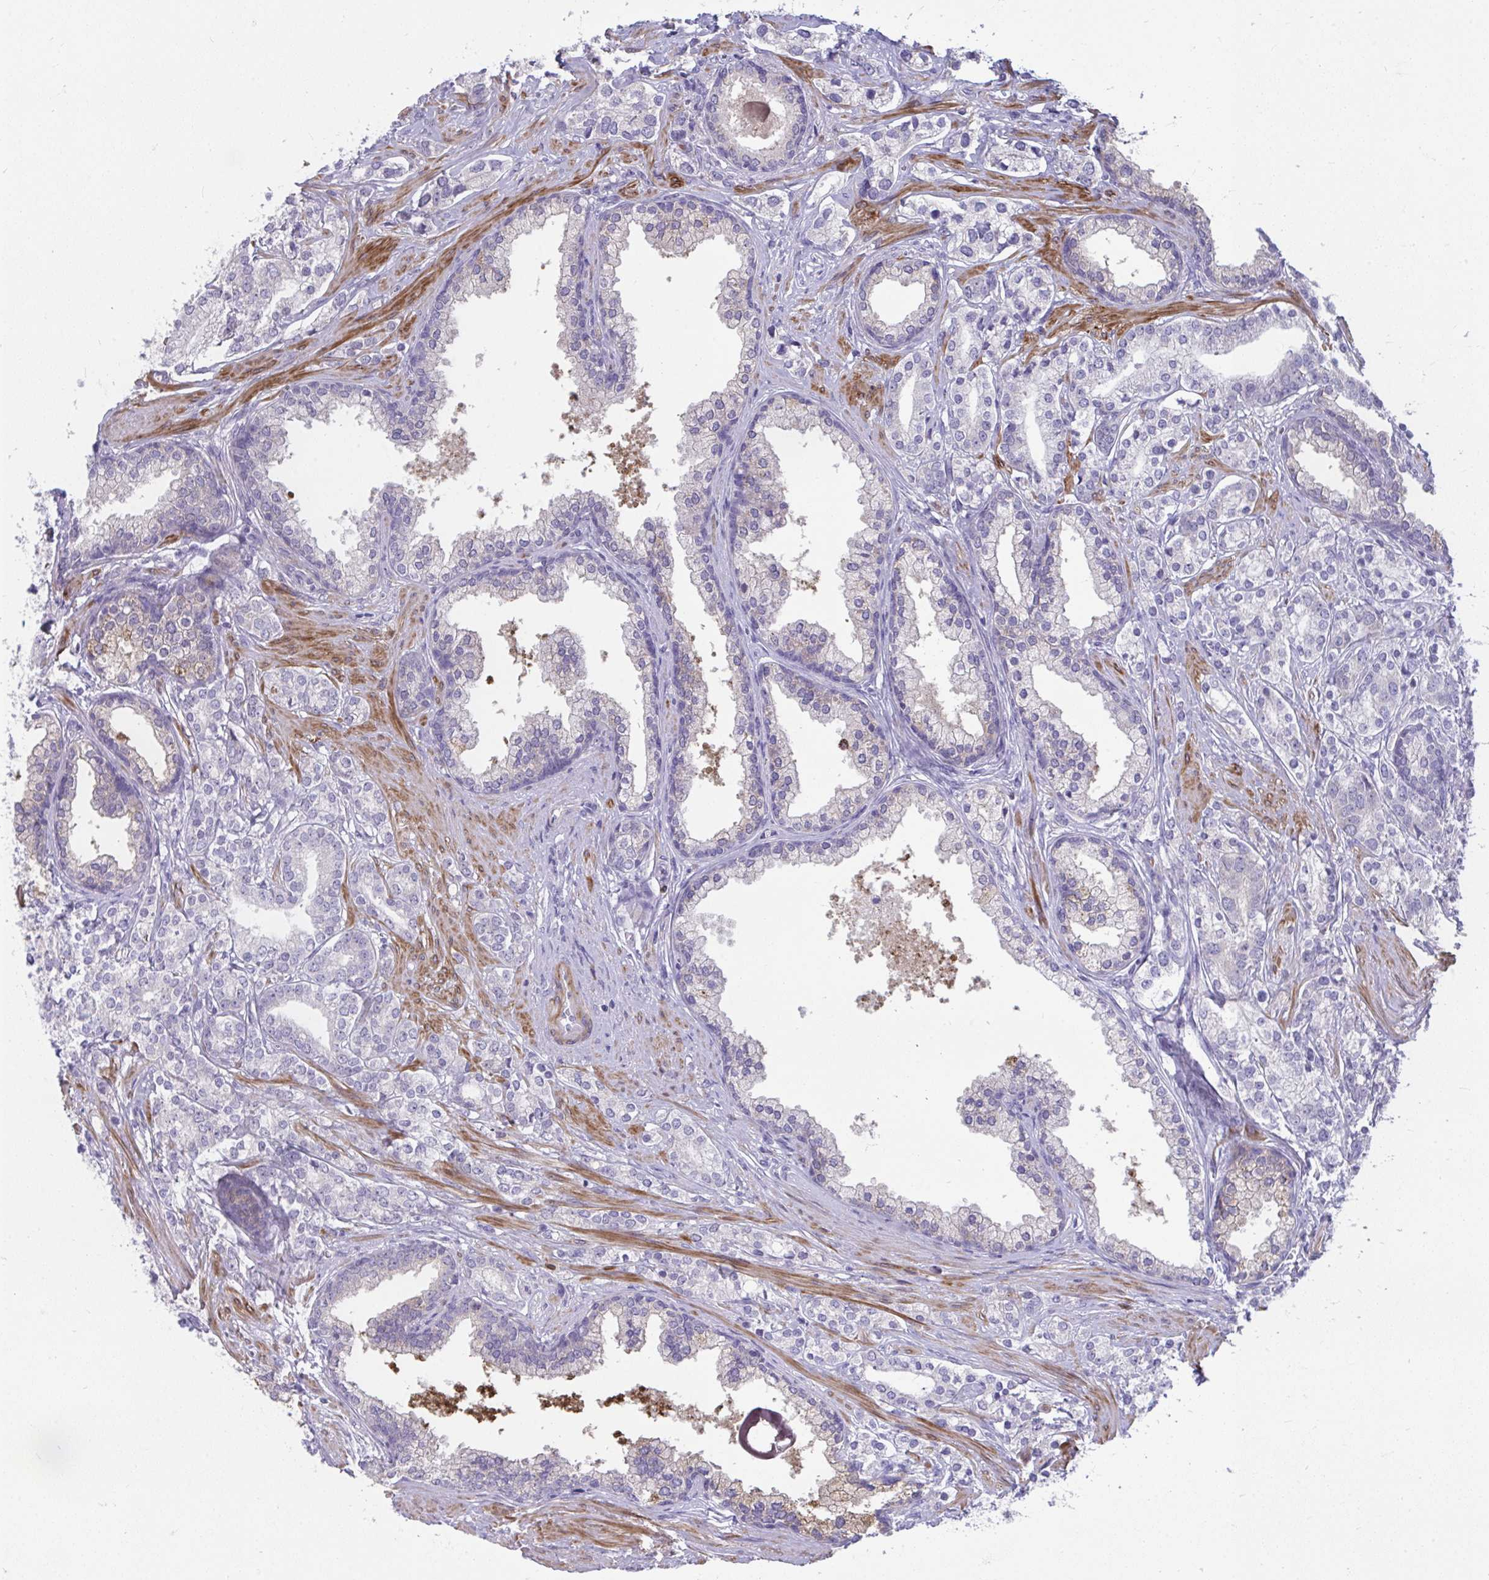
{"staining": {"intensity": "negative", "quantity": "none", "location": "none"}, "tissue": "prostate cancer", "cell_type": "Tumor cells", "image_type": "cancer", "snomed": [{"axis": "morphology", "description": "Adenocarcinoma, High grade"}, {"axis": "topography", "description": "Prostate"}], "caption": "Immunohistochemical staining of adenocarcinoma (high-grade) (prostate) shows no significant staining in tumor cells.", "gene": "PIGZ", "patient": {"sex": "male", "age": 58}}